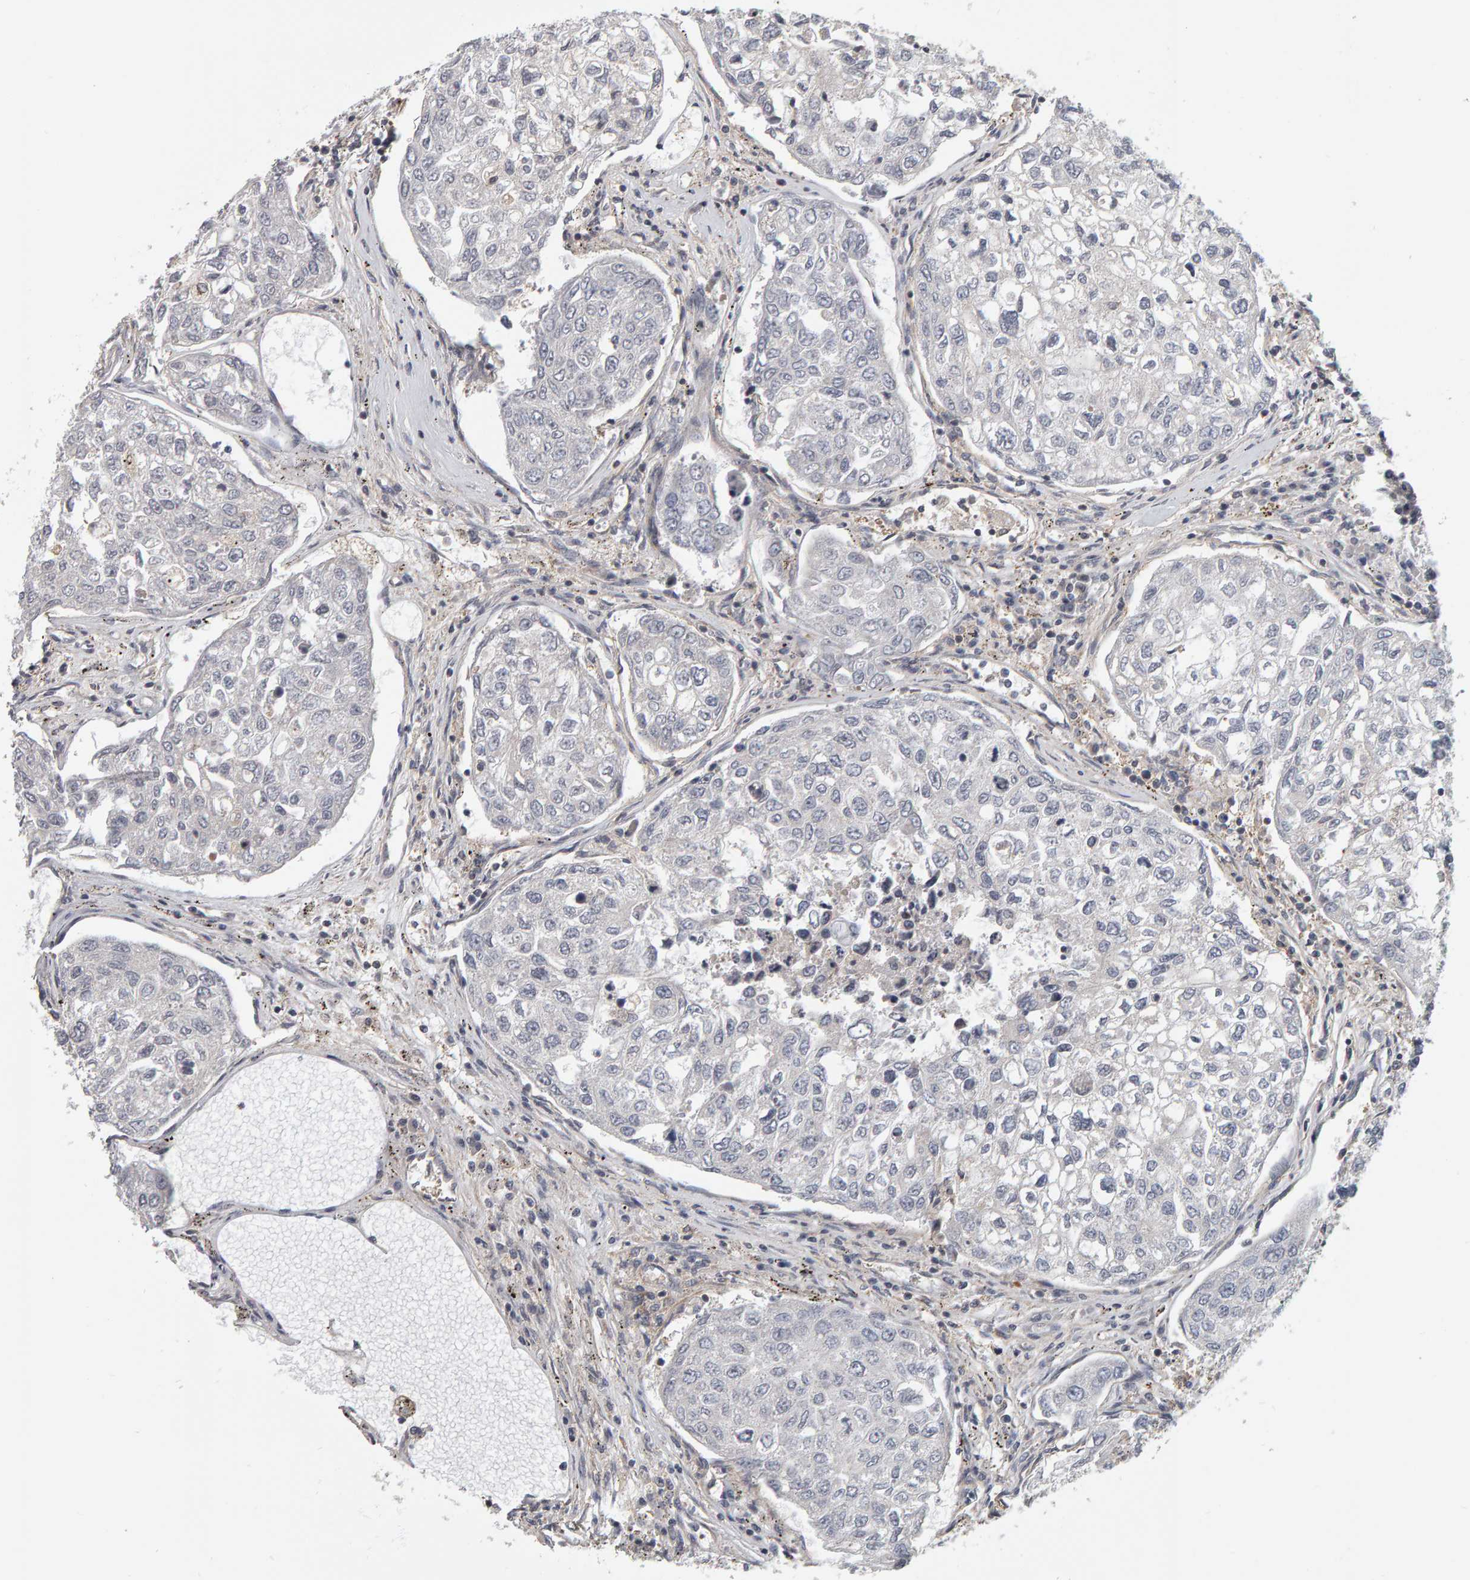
{"staining": {"intensity": "negative", "quantity": "none", "location": "none"}, "tissue": "urothelial cancer", "cell_type": "Tumor cells", "image_type": "cancer", "snomed": [{"axis": "morphology", "description": "Urothelial carcinoma, High grade"}, {"axis": "topography", "description": "Lymph node"}, {"axis": "topography", "description": "Urinary bladder"}], "caption": "A histopathology image of human urothelial cancer is negative for staining in tumor cells.", "gene": "C9orf72", "patient": {"sex": "male", "age": 51}}